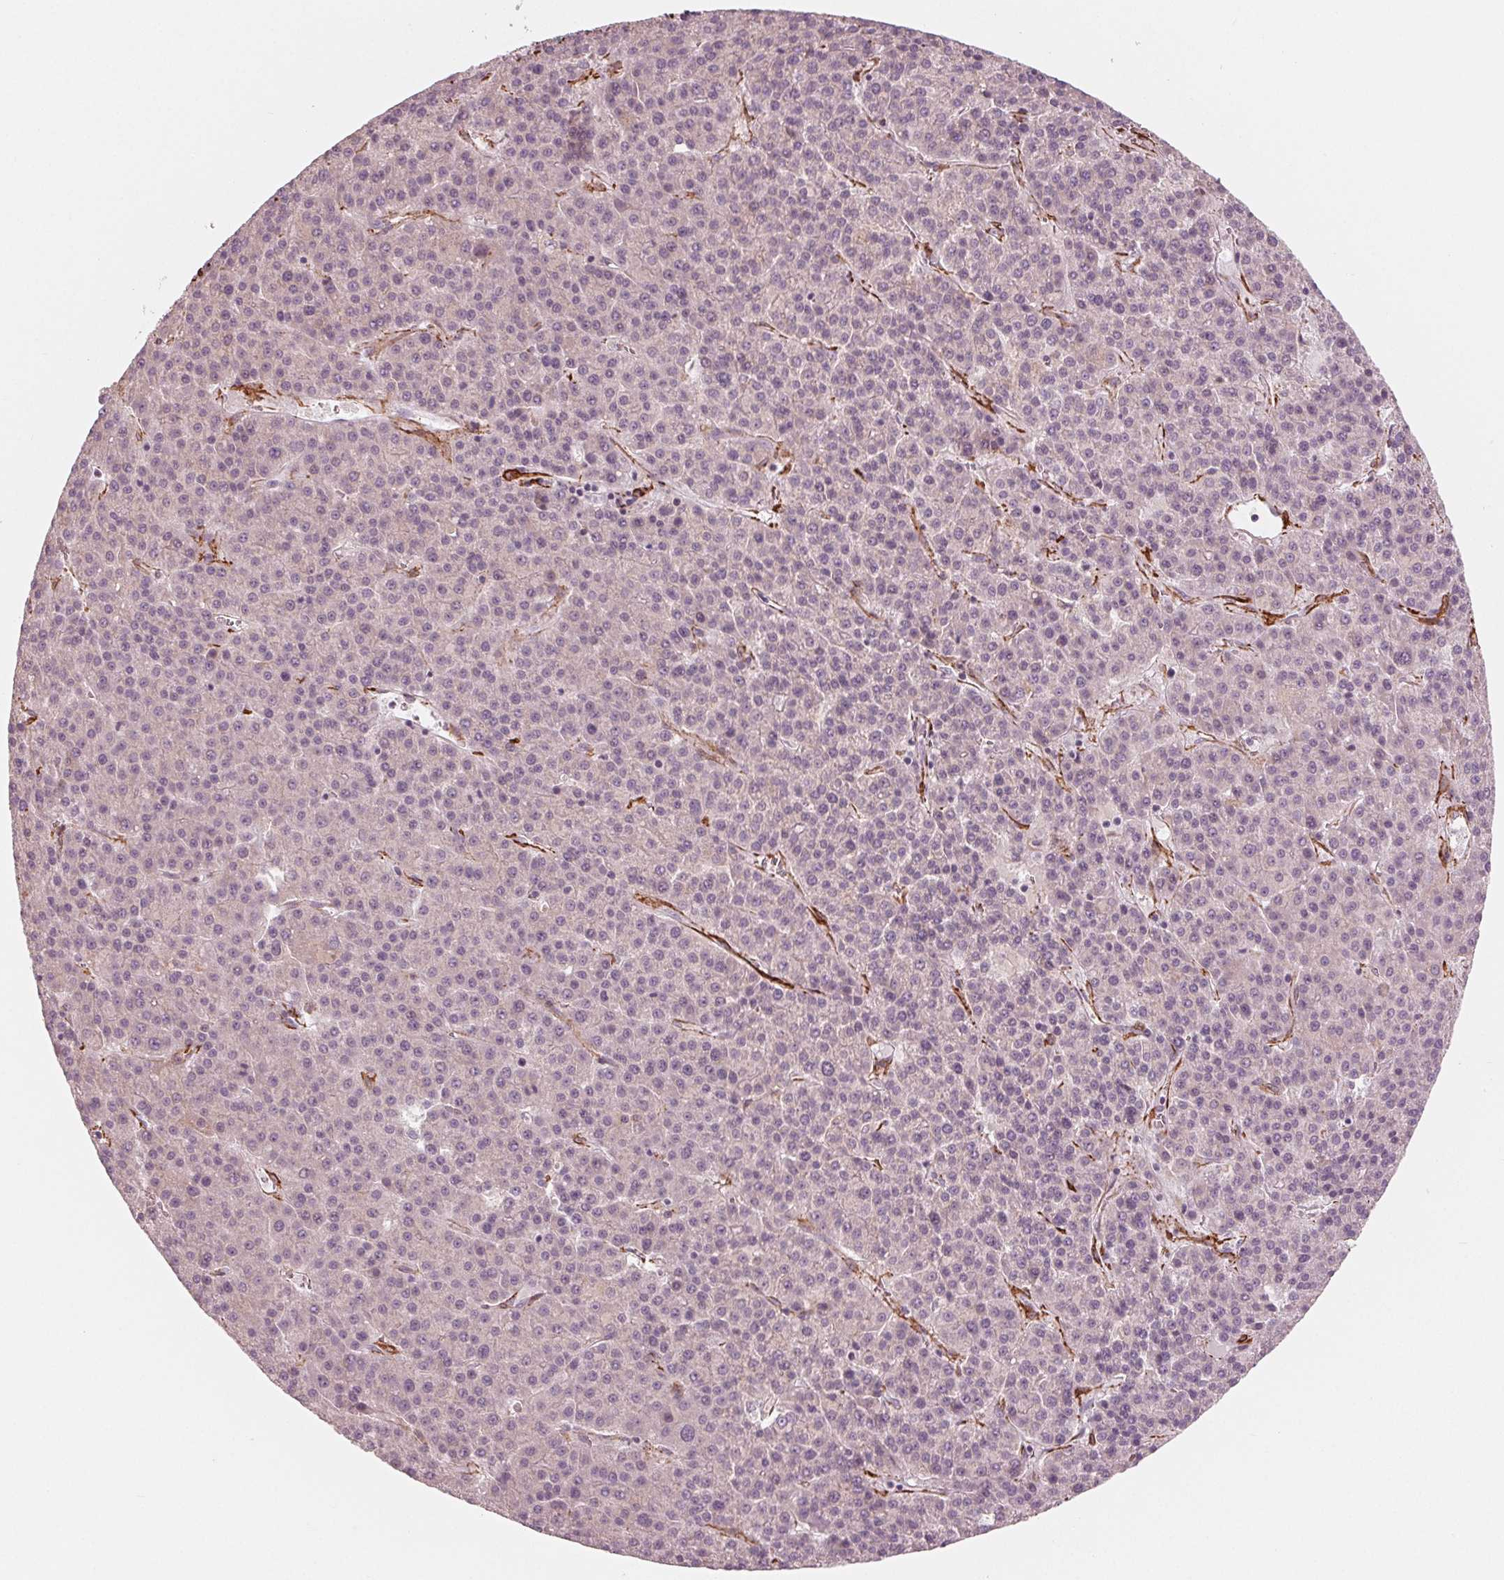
{"staining": {"intensity": "negative", "quantity": "none", "location": "none"}, "tissue": "liver cancer", "cell_type": "Tumor cells", "image_type": "cancer", "snomed": [{"axis": "morphology", "description": "Carcinoma, Hepatocellular, NOS"}, {"axis": "topography", "description": "Liver"}], "caption": "Tumor cells are negative for brown protein staining in liver hepatocellular carcinoma. The staining is performed using DAB brown chromogen with nuclei counter-stained in using hematoxylin.", "gene": "MIER3", "patient": {"sex": "female", "age": 58}}